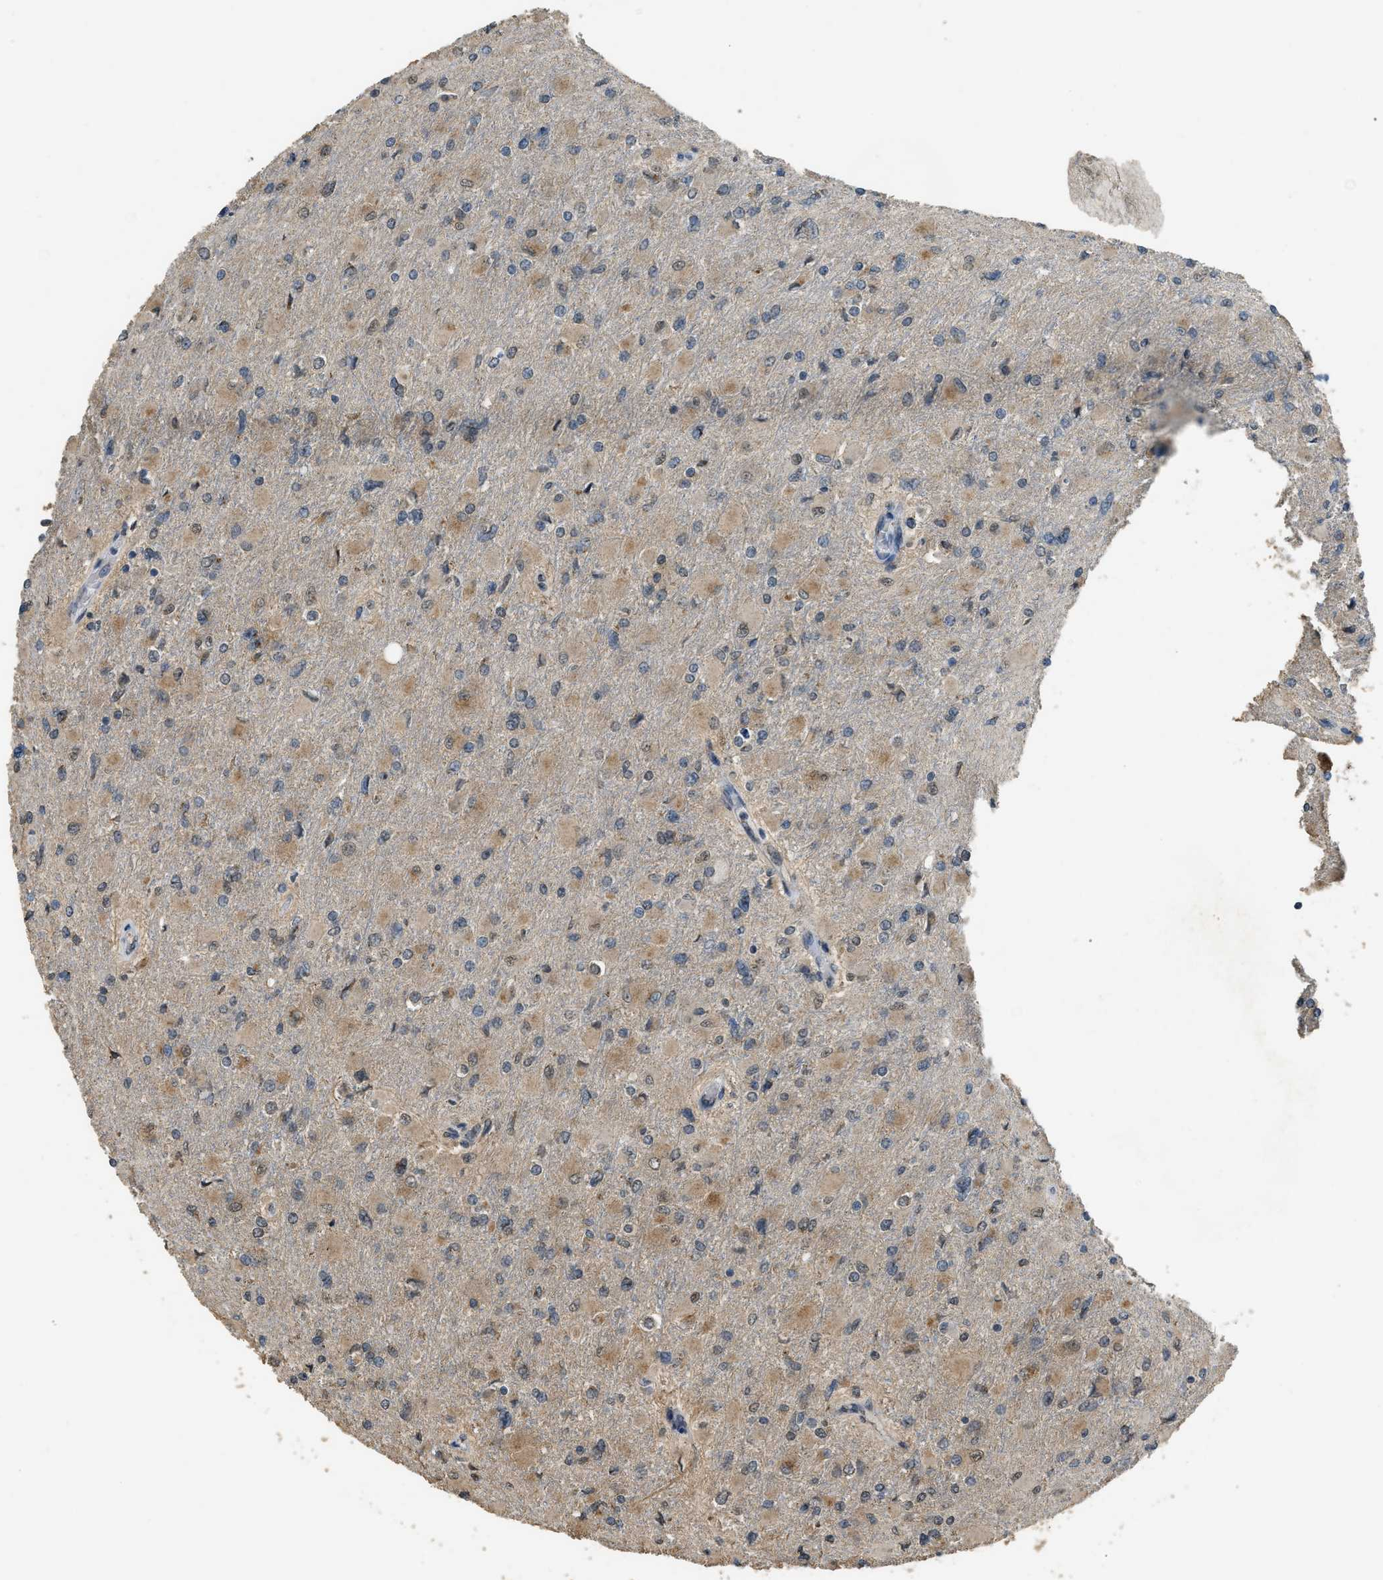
{"staining": {"intensity": "moderate", "quantity": ">75%", "location": "cytoplasmic/membranous"}, "tissue": "glioma", "cell_type": "Tumor cells", "image_type": "cancer", "snomed": [{"axis": "morphology", "description": "Glioma, malignant, High grade"}, {"axis": "topography", "description": "Cerebral cortex"}], "caption": "A high-resolution photomicrograph shows immunohistochemistry staining of glioma, which exhibits moderate cytoplasmic/membranous staining in approximately >75% of tumor cells. (IHC, brightfield microscopy, high magnification).", "gene": "IPO7", "patient": {"sex": "female", "age": 36}}